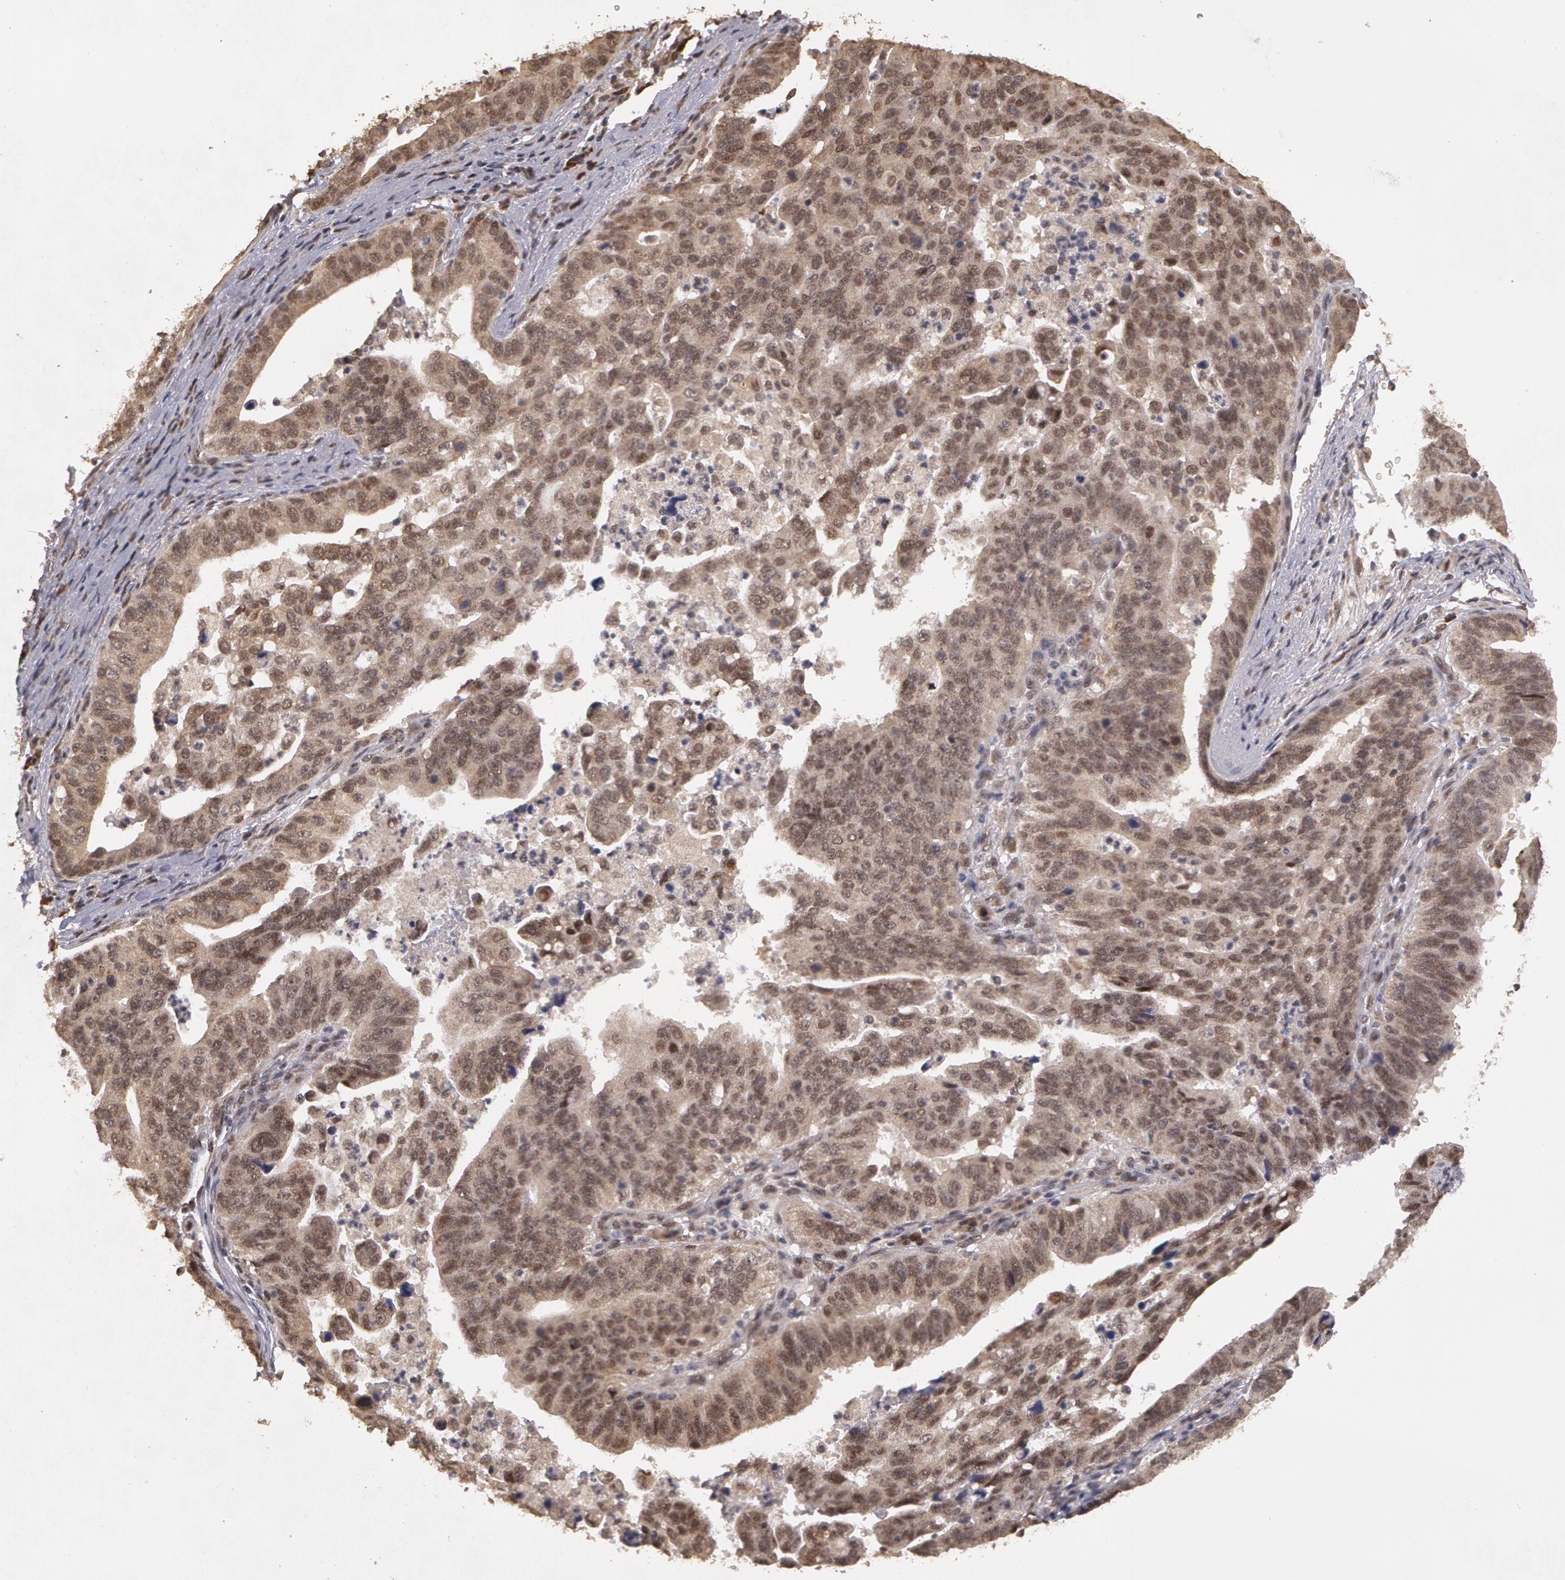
{"staining": {"intensity": "moderate", "quantity": ">75%", "location": "cytoplasmic/membranous"}, "tissue": "stomach cancer", "cell_type": "Tumor cells", "image_type": "cancer", "snomed": [{"axis": "morphology", "description": "Adenocarcinoma, NOS"}, {"axis": "topography", "description": "Stomach, upper"}], "caption": "Stomach cancer stained for a protein exhibits moderate cytoplasmic/membranous positivity in tumor cells. (DAB = brown stain, brightfield microscopy at high magnification).", "gene": "GLIS1", "patient": {"sex": "female", "age": 50}}